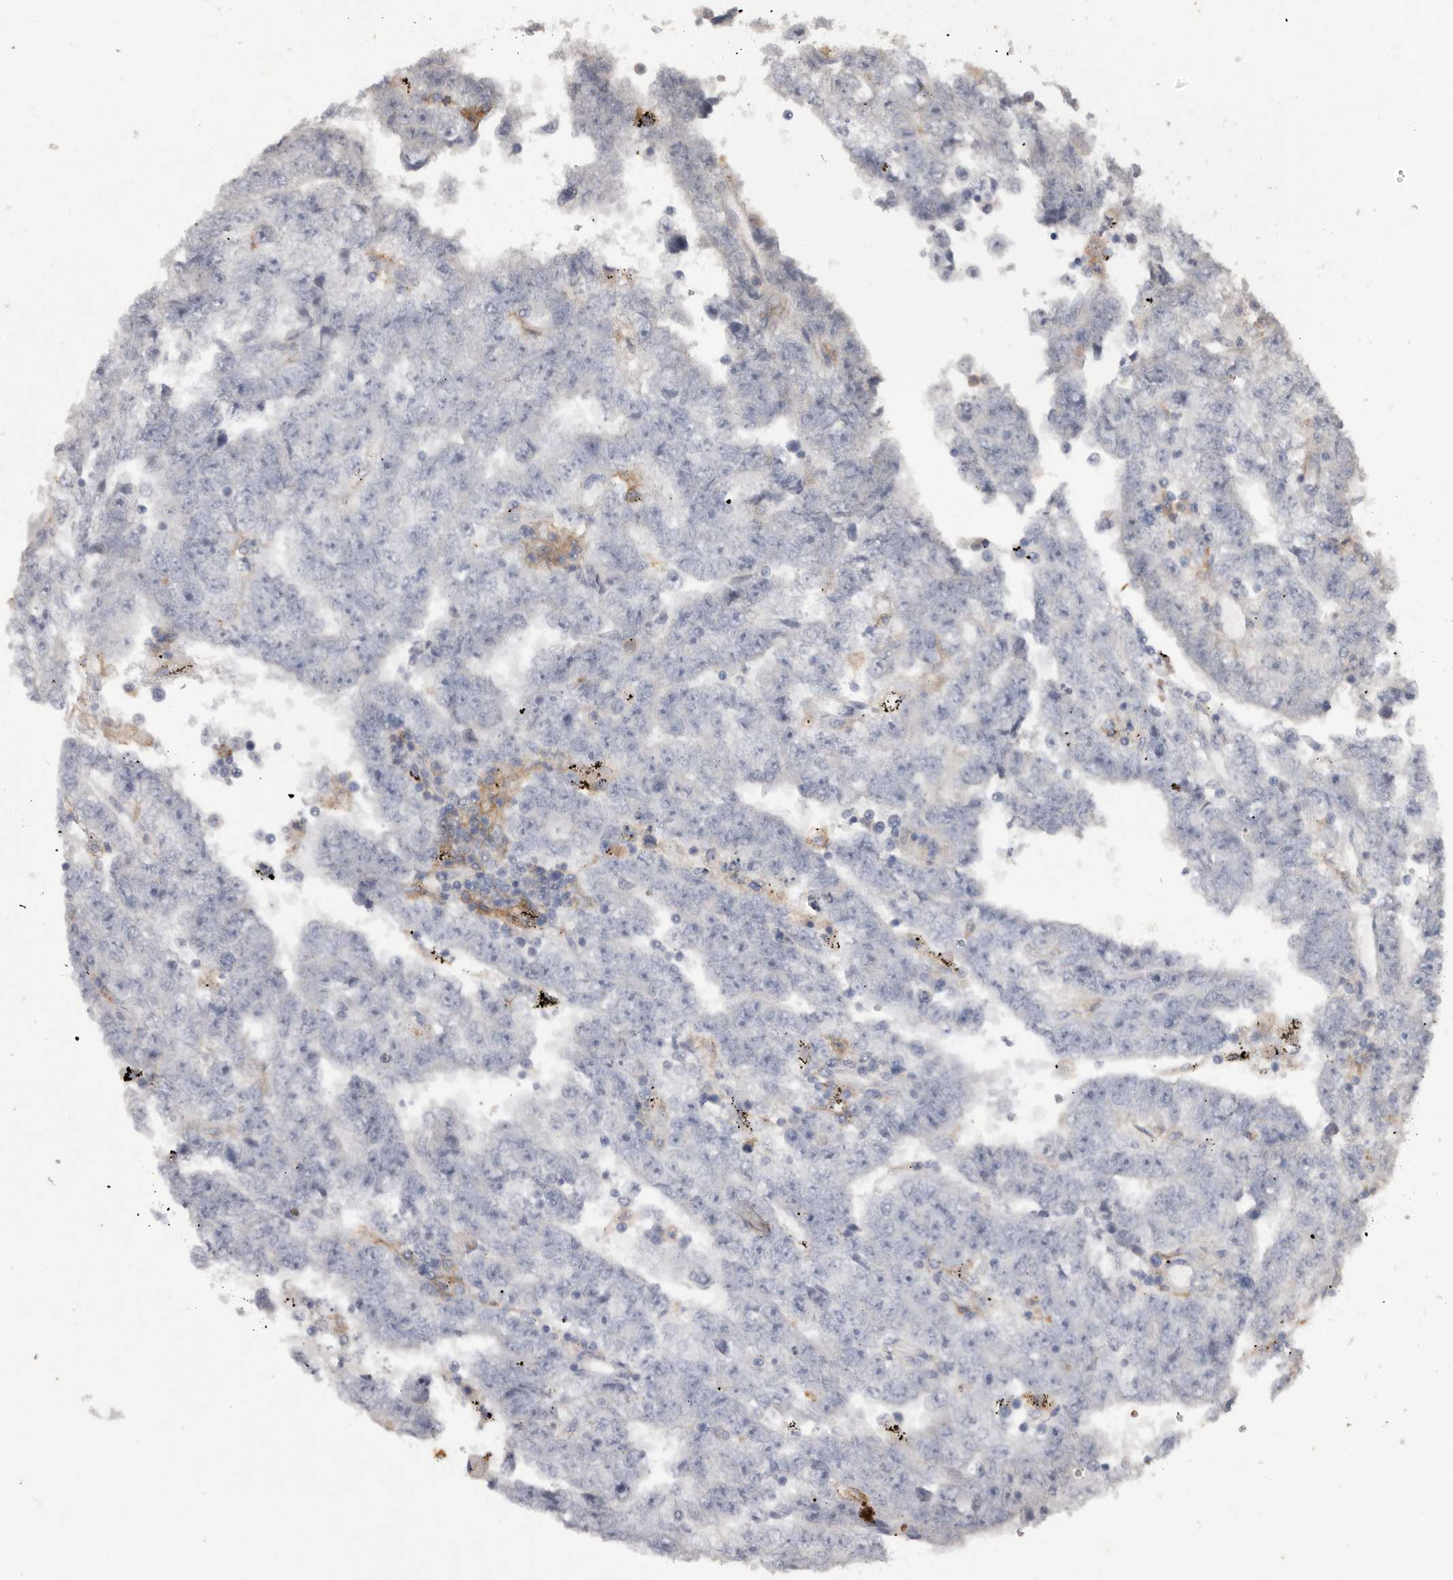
{"staining": {"intensity": "negative", "quantity": "none", "location": "none"}, "tissue": "testis cancer", "cell_type": "Tumor cells", "image_type": "cancer", "snomed": [{"axis": "morphology", "description": "Carcinoma, Embryonal, NOS"}, {"axis": "topography", "description": "Testis"}], "caption": "Immunohistochemistry (IHC) photomicrograph of human testis cancer stained for a protein (brown), which exhibits no expression in tumor cells. The staining was performed using DAB (3,3'-diaminobenzidine) to visualize the protein expression in brown, while the nuclei were stained in blue with hematoxylin (Magnification: 20x).", "gene": "SIGLEC10", "patient": {"sex": "male", "age": 25}}